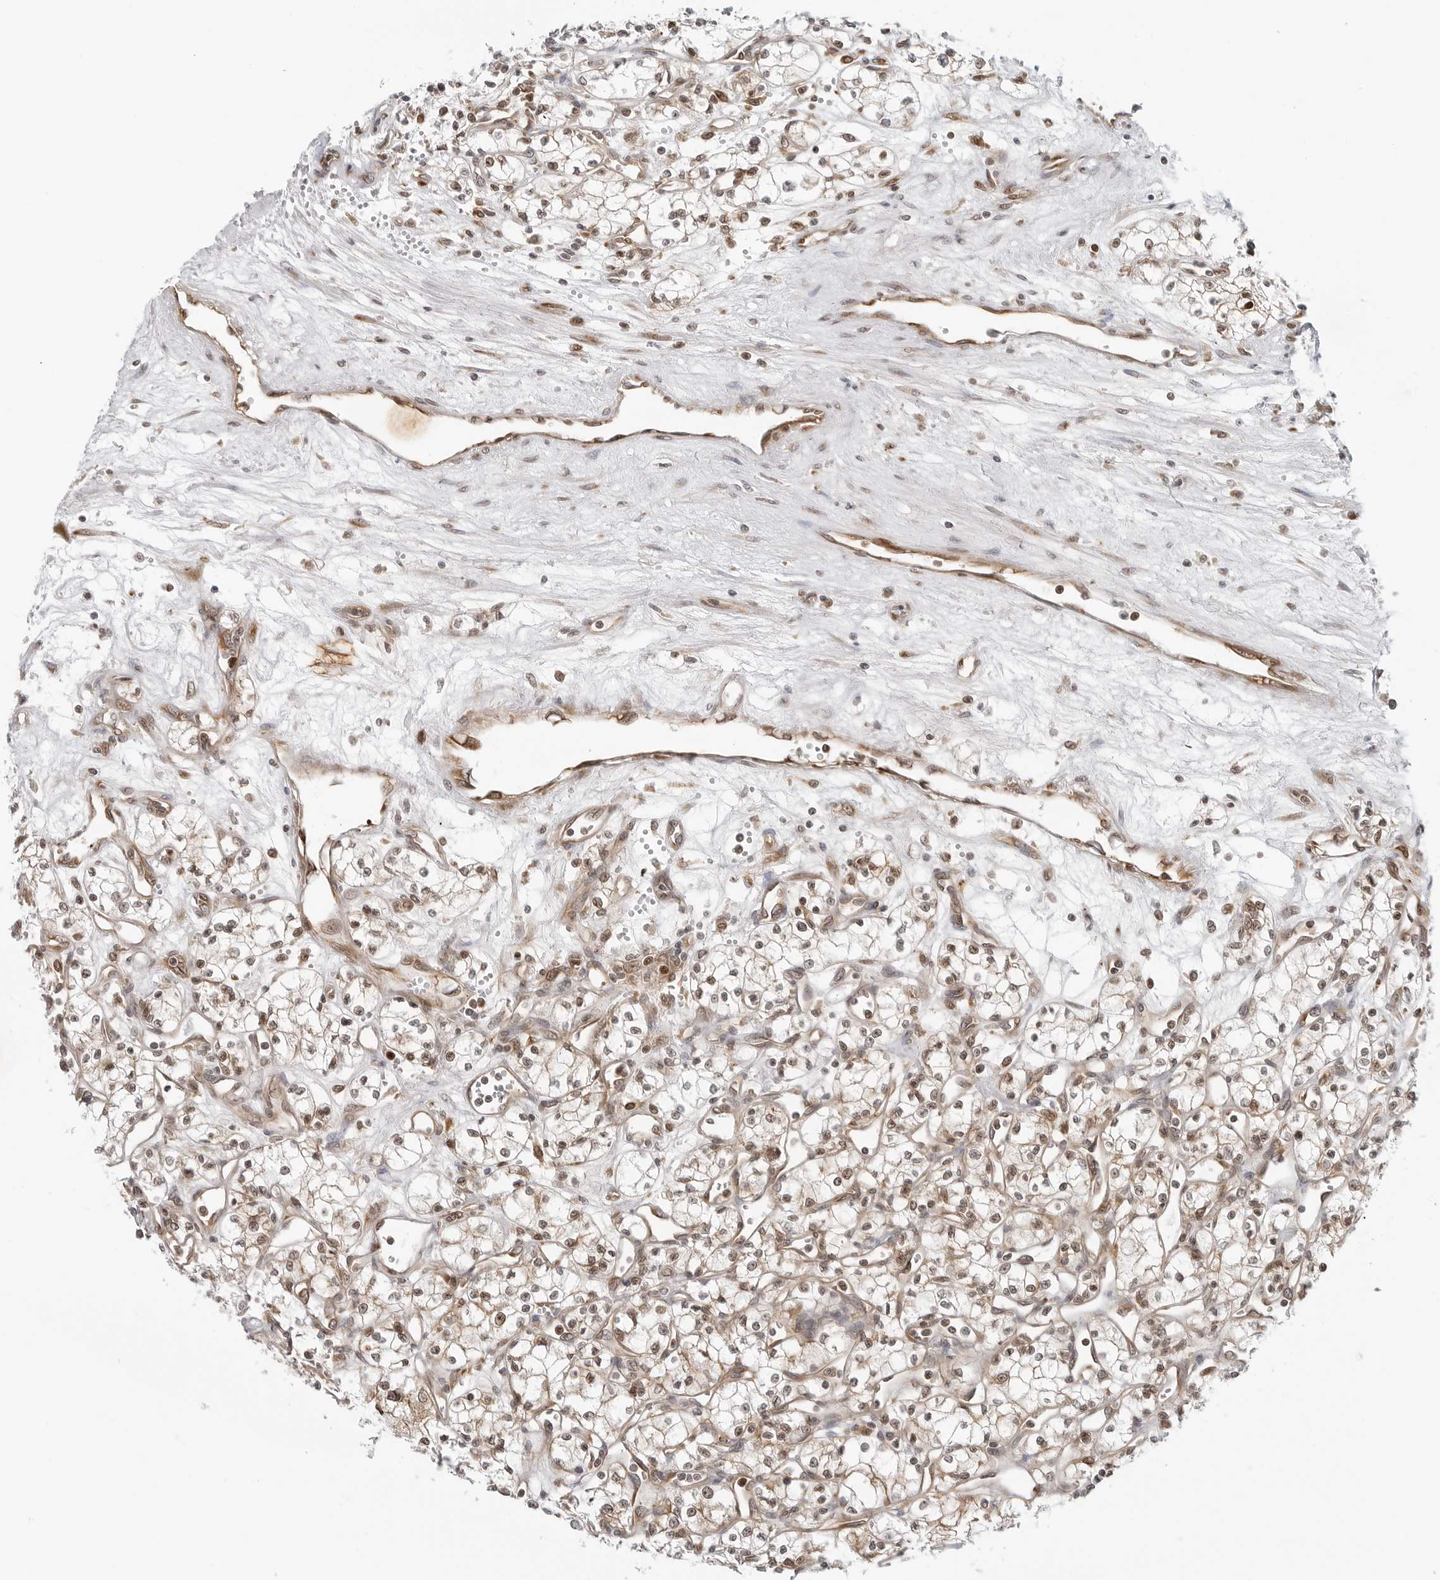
{"staining": {"intensity": "weak", "quantity": ">75%", "location": "cytoplasmic/membranous,nuclear"}, "tissue": "renal cancer", "cell_type": "Tumor cells", "image_type": "cancer", "snomed": [{"axis": "morphology", "description": "Adenocarcinoma, NOS"}, {"axis": "topography", "description": "Kidney"}], "caption": "This is an image of immunohistochemistry (IHC) staining of renal adenocarcinoma, which shows weak staining in the cytoplasmic/membranous and nuclear of tumor cells.", "gene": "TIPRL", "patient": {"sex": "male", "age": 59}}